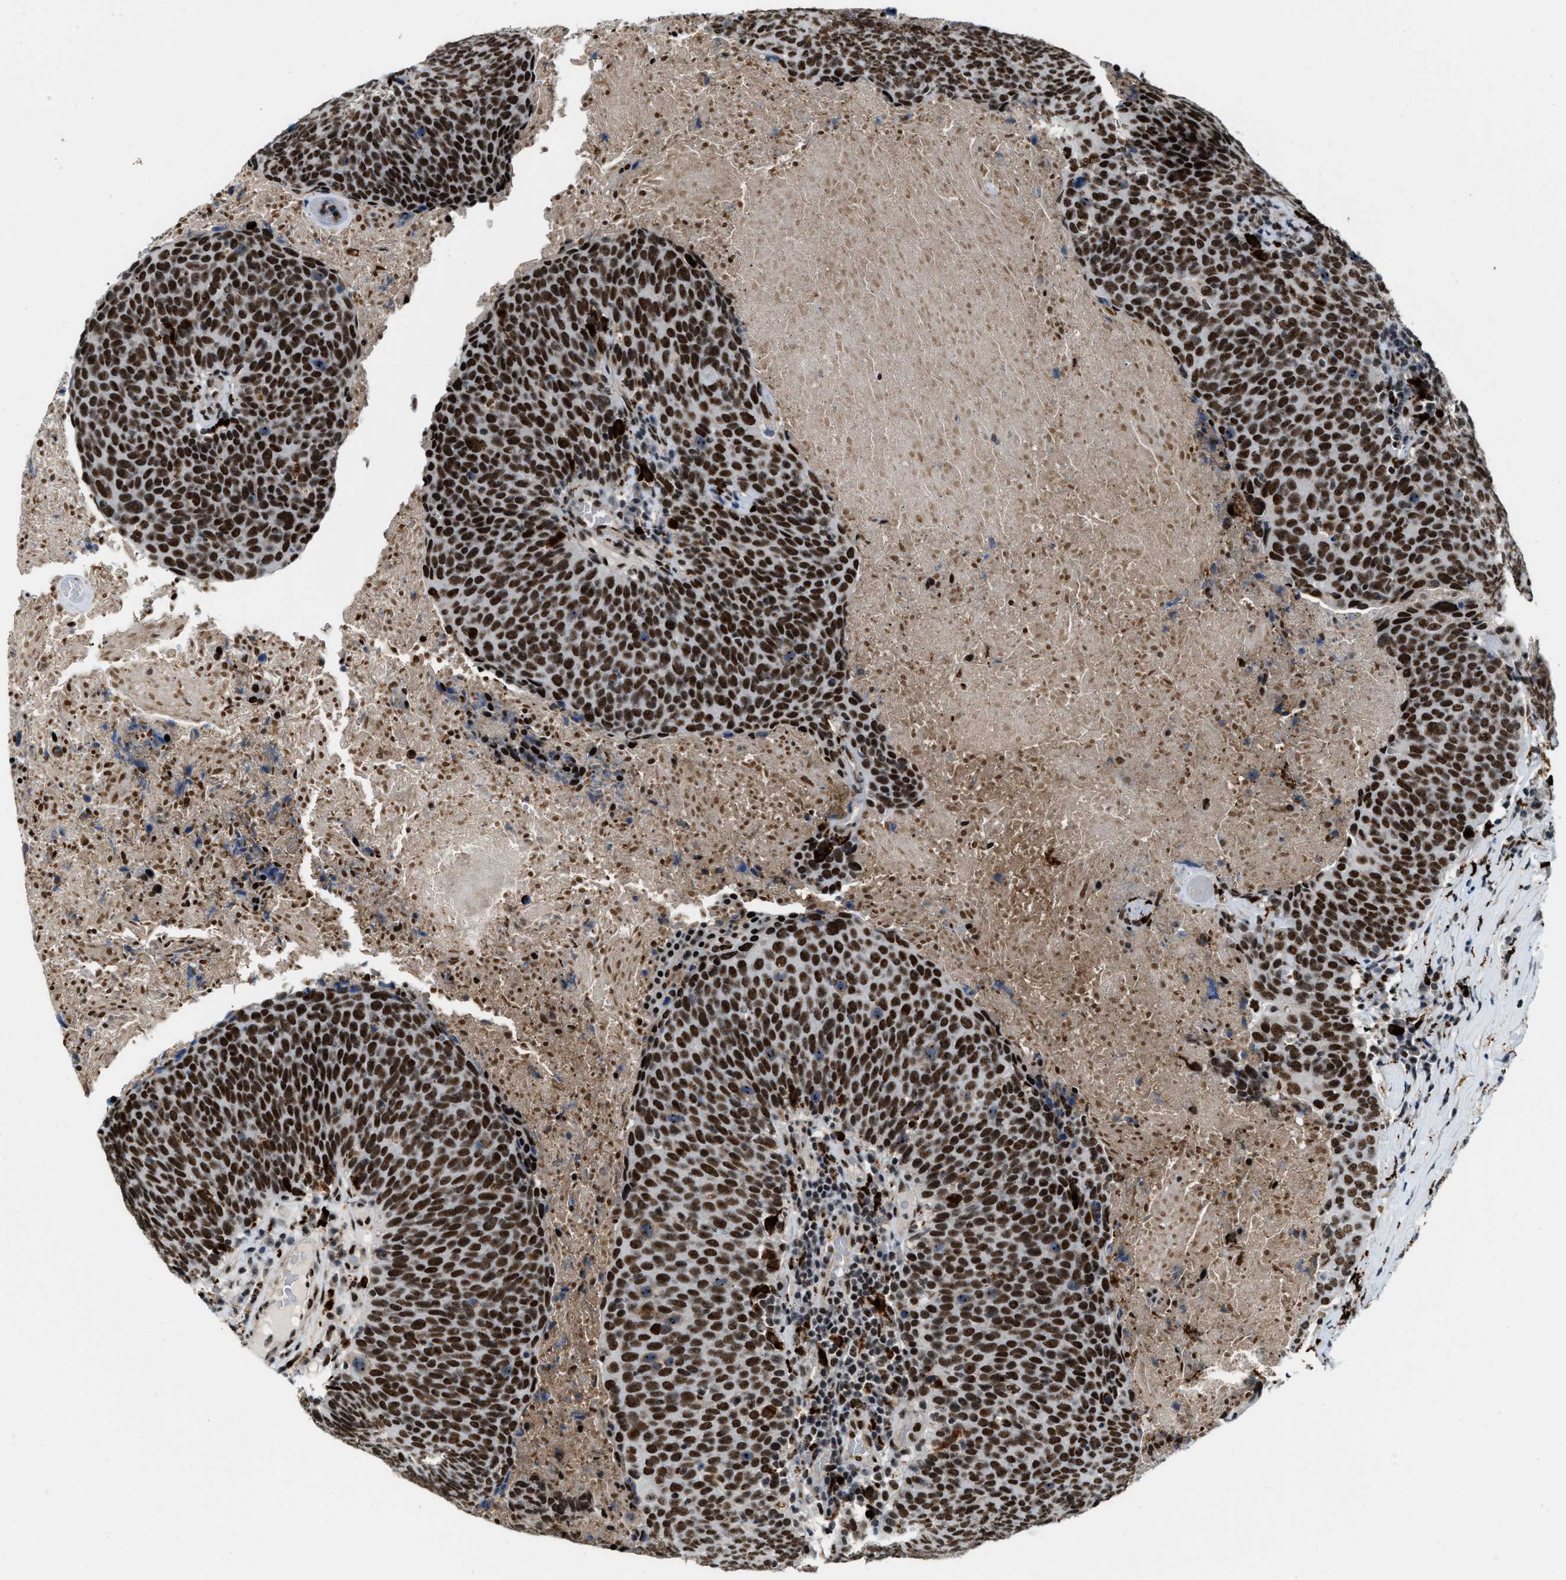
{"staining": {"intensity": "strong", "quantity": ">75%", "location": "nuclear"}, "tissue": "head and neck cancer", "cell_type": "Tumor cells", "image_type": "cancer", "snomed": [{"axis": "morphology", "description": "Squamous cell carcinoma, NOS"}, {"axis": "morphology", "description": "Squamous cell carcinoma, metastatic, NOS"}, {"axis": "topography", "description": "Lymph node"}, {"axis": "topography", "description": "Head-Neck"}], "caption": "Head and neck metastatic squamous cell carcinoma tissue shows strong nuclear positivity in approximately >75% of tumor cells, visualized by immunohistochemistry. (DAB (3,3'-diaminobenzidine) = brown stain, brightfield microscopy at high magnification).", "gene": "NUMA1", "patient": {"sex": "male", "age": 62}}